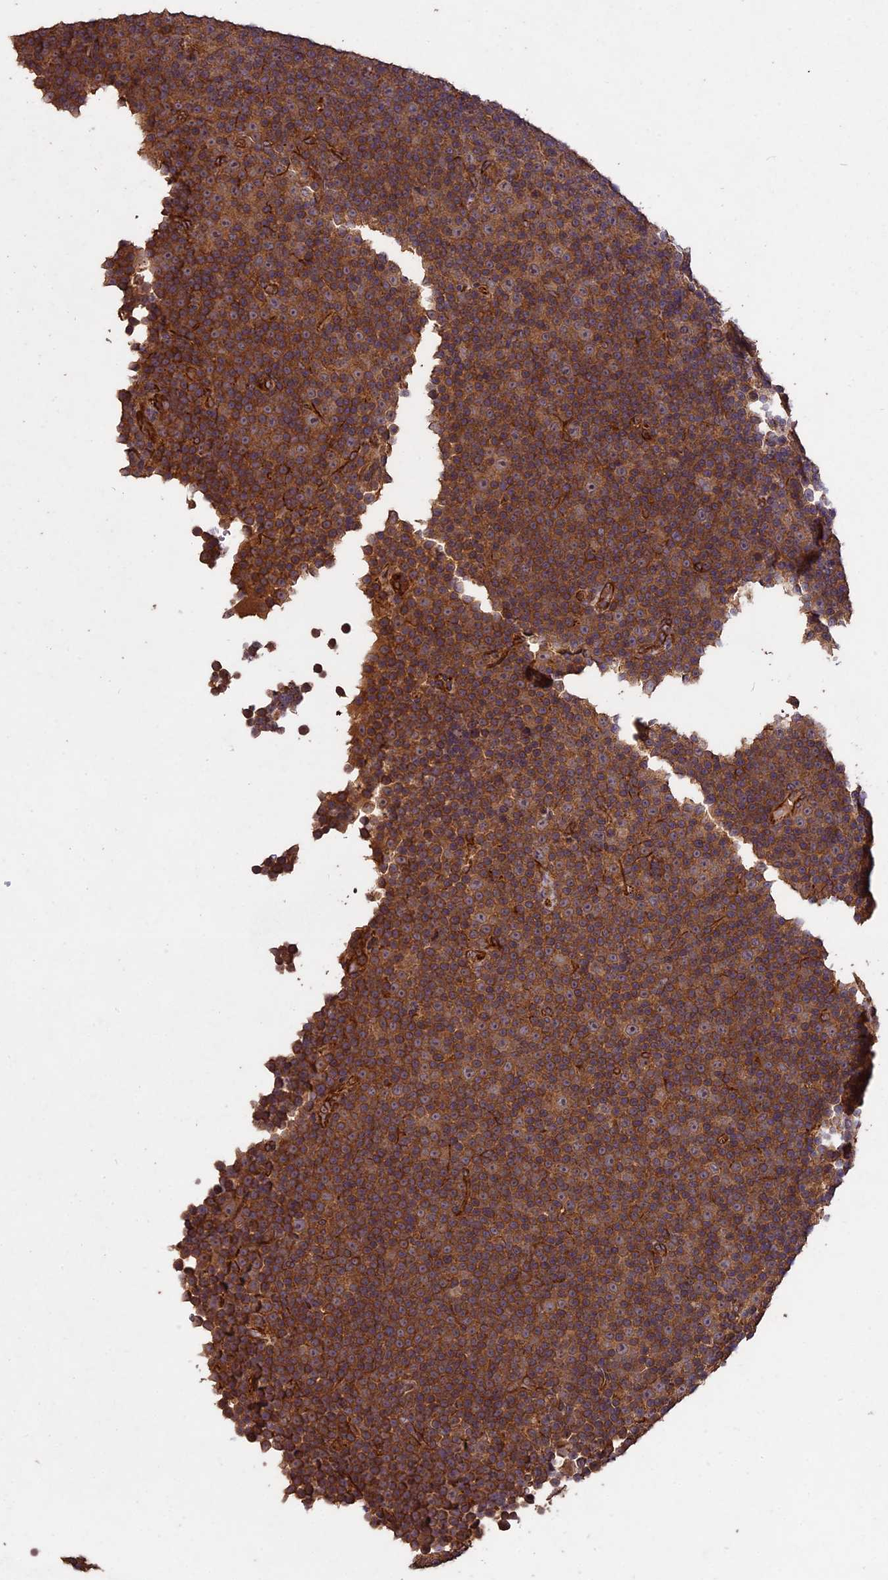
{"staining": {"intensity": "moderate", "quantity": ">75%", "location": "cytoplasmic/membranous"}, "tissue": "lymphoma", "cell_type": "Tumor cells", "image_type": "cancer", "snomed": [{"axis": "morphology", "description": "Malignant lymphoma, non-Hodgkin's type, Low grade"}, {"axis": "topography", "description": "Lymph node"}], "caption": "Protein expression by IHC shows moderate cytoplasmic/membranous positivity in about >75% of tumor cells in lymphoma.", "gene": "TTLL10", "patient": {"sex": "female", "age": 67}}